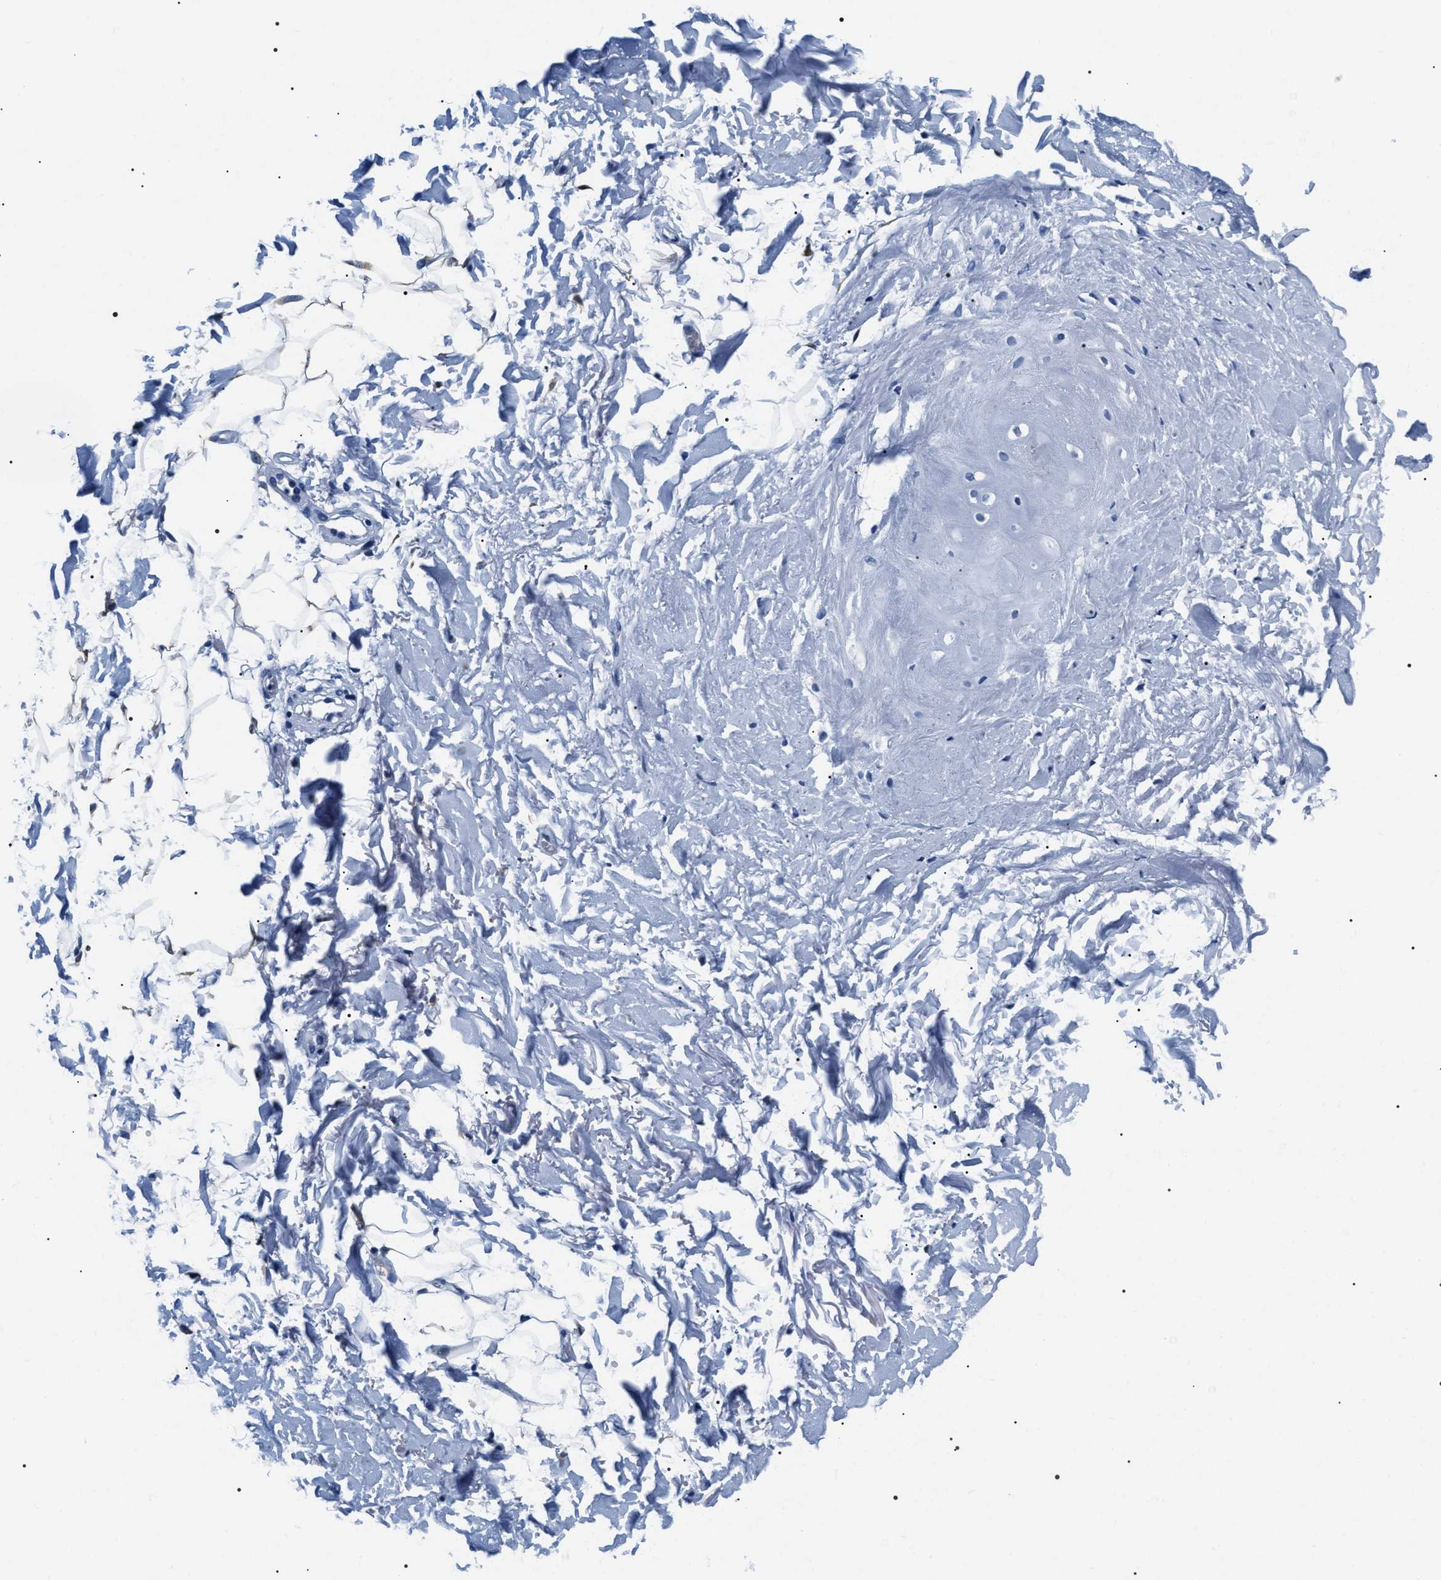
{"staining": {"intensity": "negative", "quantity": "none", "location": "none"}, "tissue": "adipose tissue", "cell_type": "Adipocytes", "image_type": "normal", "snomed": [{"axis": "morphology", "description": "Normal tissue, NOS"}, {"axis": "topography", "description": "Cartilage tissue"}, {"axis": "topography", "description": "Bronchus"}], "caption": "IHC image of benign adipose tissue: human adipose tissue stained with DAB exhibits no significant protein positivity in adipocytes.", "gene": "ADH4", "patient": {"sex": "female", "age": 73}}